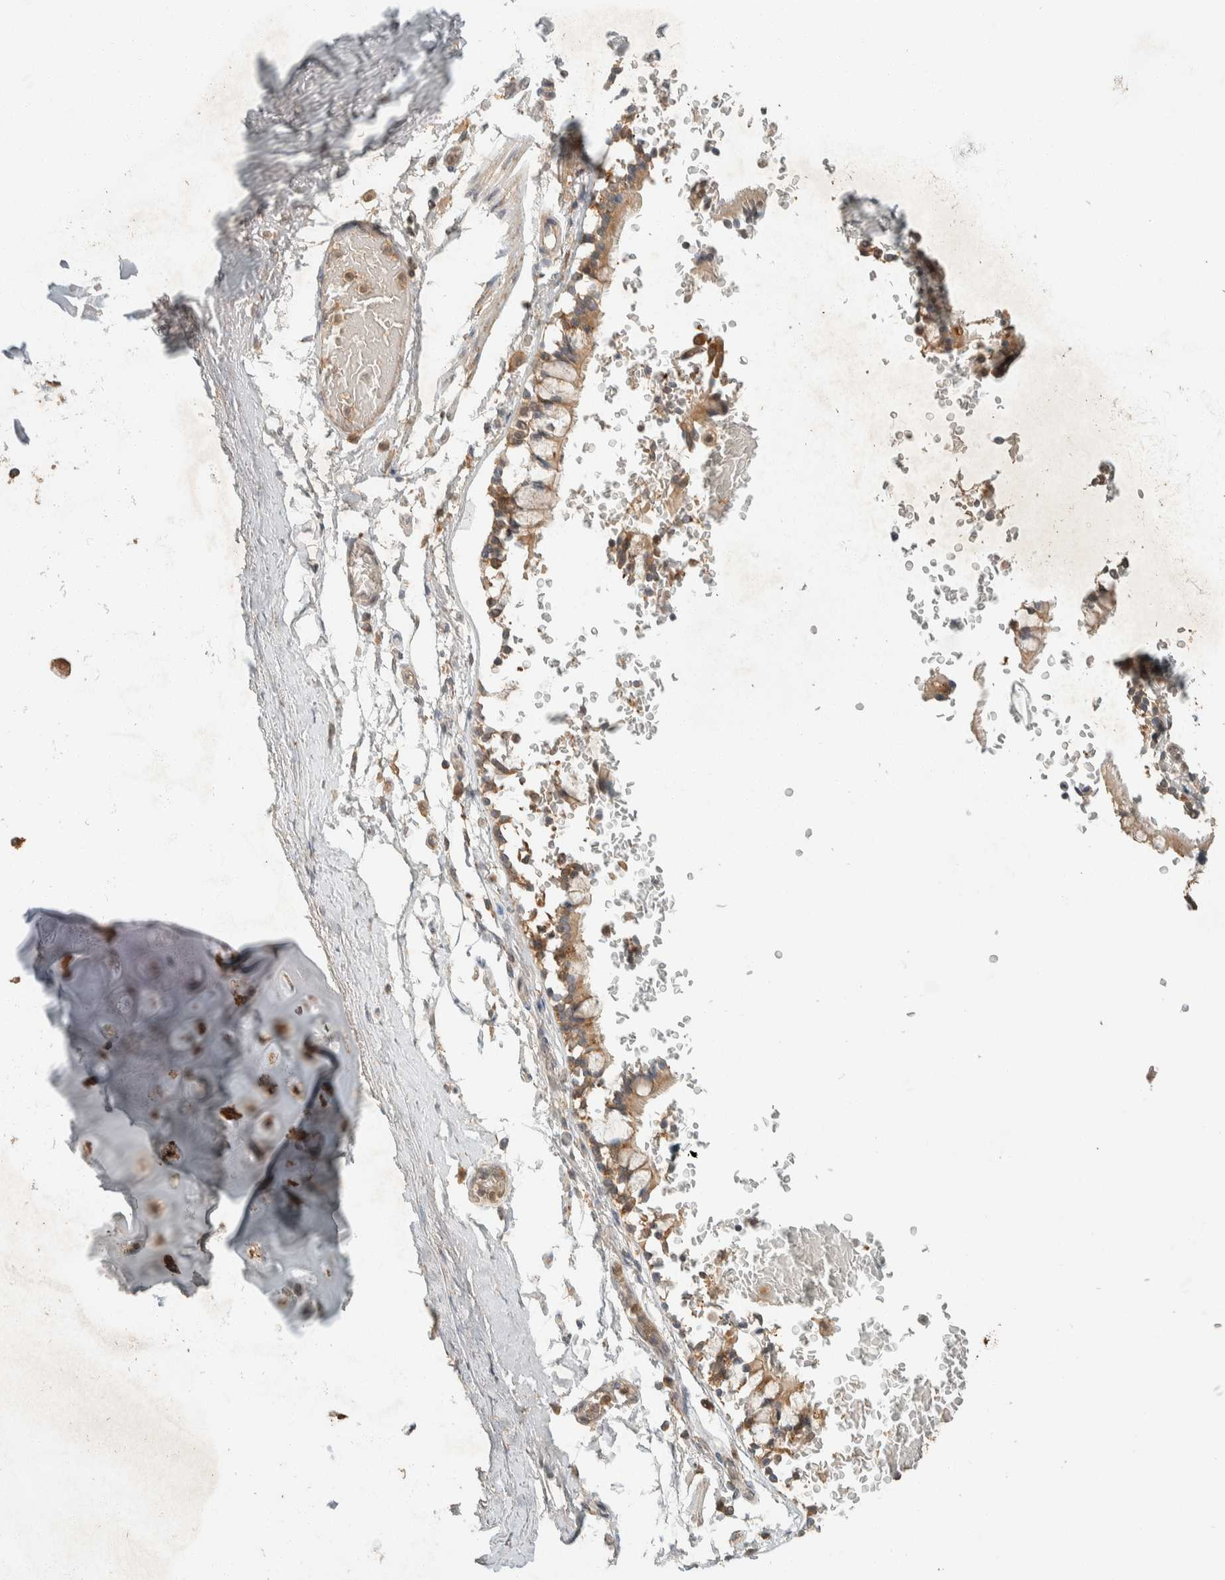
{"staining": {"intensity": "moderate", "quantity": ">75%", "location": "cytoplasmic/membranous"}, "tissue": "adipose tissue", "cell_type": "Adipocytes", "image_type": "normal", "snomed": [{"axis": "morphology", "description": "Normal tissue, NOS"}, {"axis": "topography", "description": "Cartilage tissue"}, {"axis": "topography", "description": "Lung"}], "caption": "Brown immunohistochemical staining in benign human adipose tissue exhibits moderate cytoplasmic/membranous staining in about >75% of adipocytes.", "gene": "ZNF567", "patient": {"sex": "female", "age": 77}}